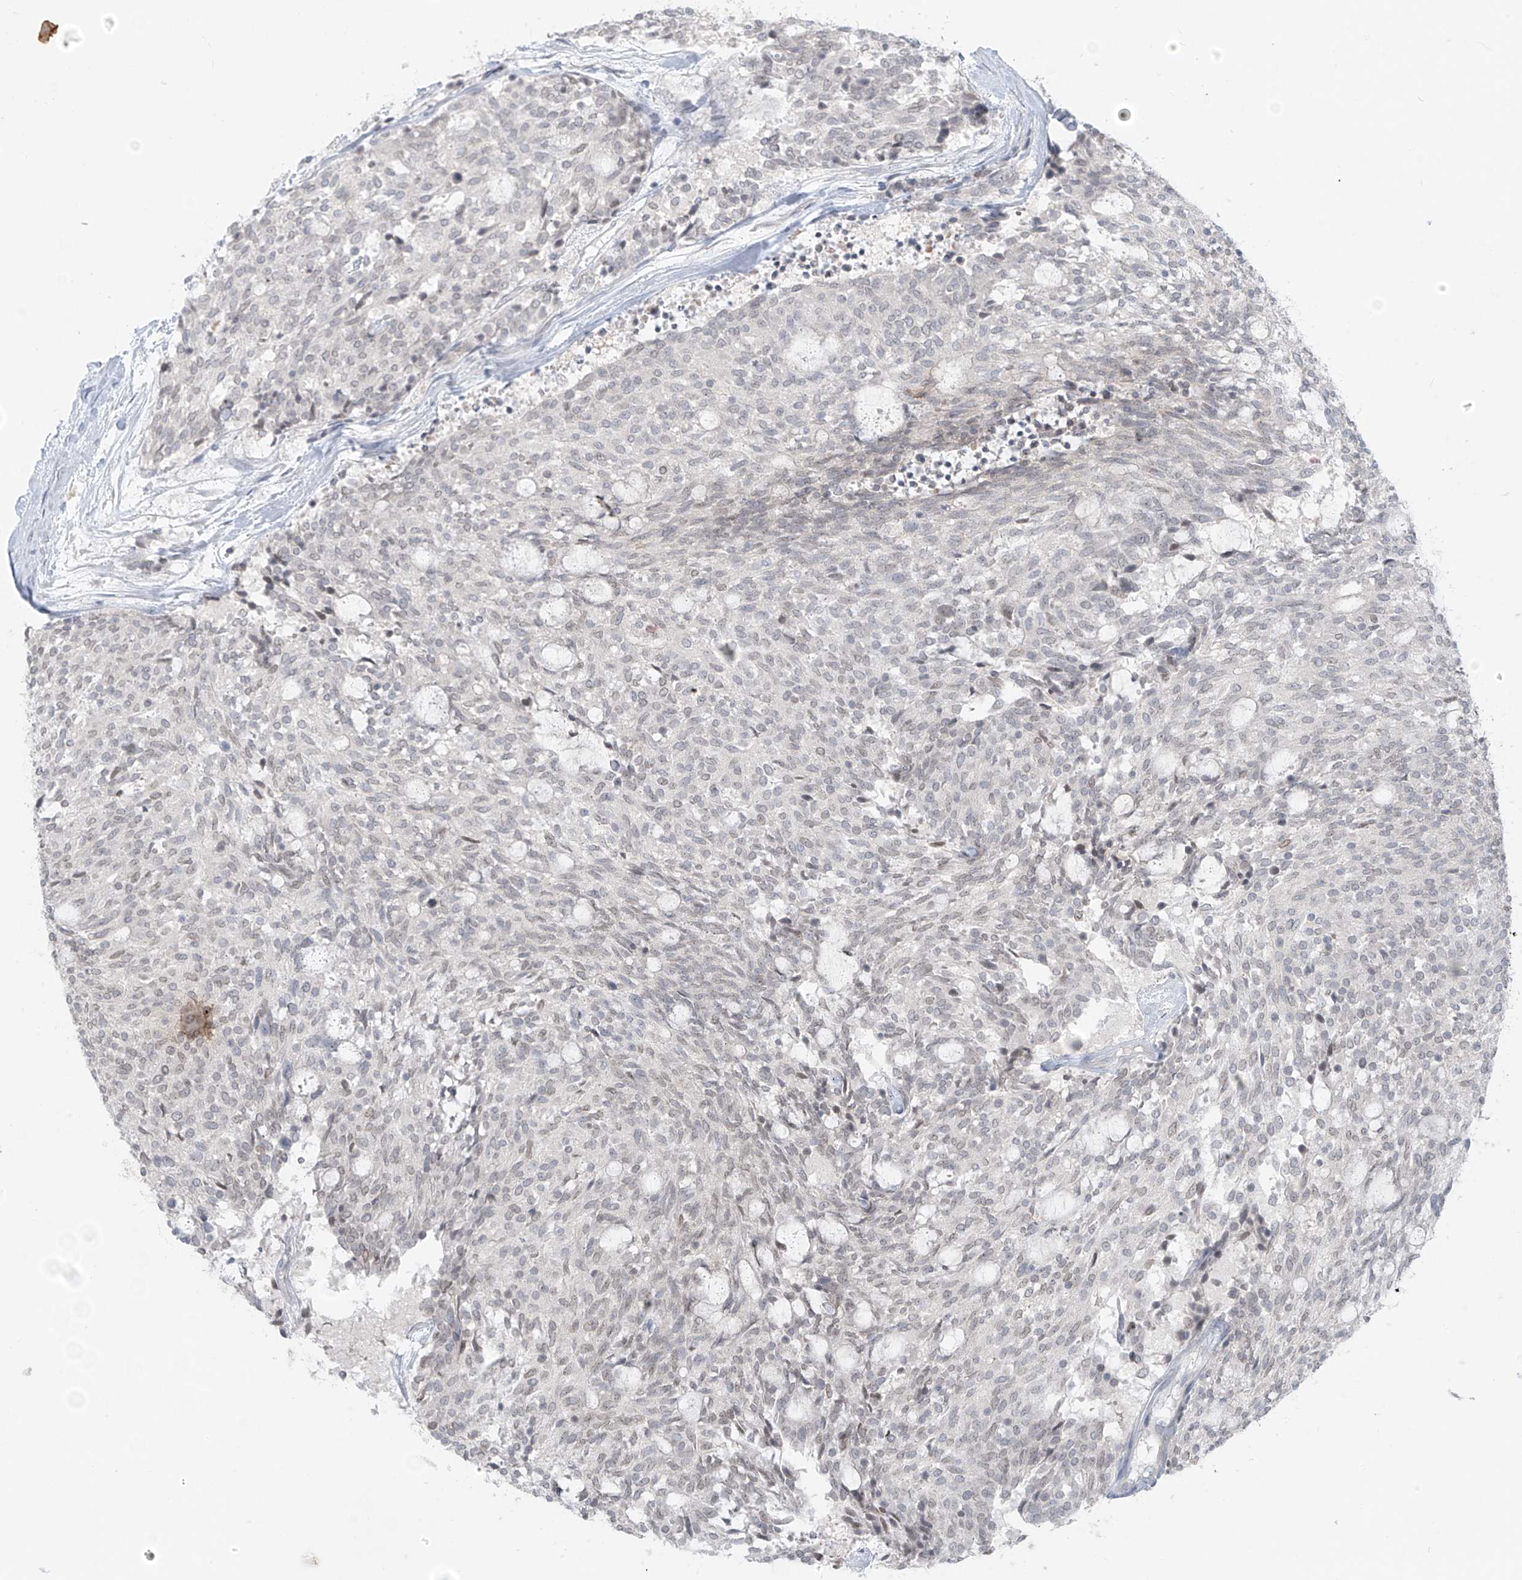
{"staining": {"intensity": "negative", "quantity": "none", "location": "none"}, "tissue": "carcinoid", "cell_type": "Tumor cells", "image_type": "cancer", "snomed": [{"axis": "morphology", "description": "Carcinoid, malignant, NOS"}, {"axis": "topography", "description": "Pancreas"}], "caption": "This is an immunohistochemistry photomicrograph of carcinoid (malignant). There is no positivity in tumor cells.", "gene": "OSBPL7", "patient": {"sex": "female", "age": 54}}